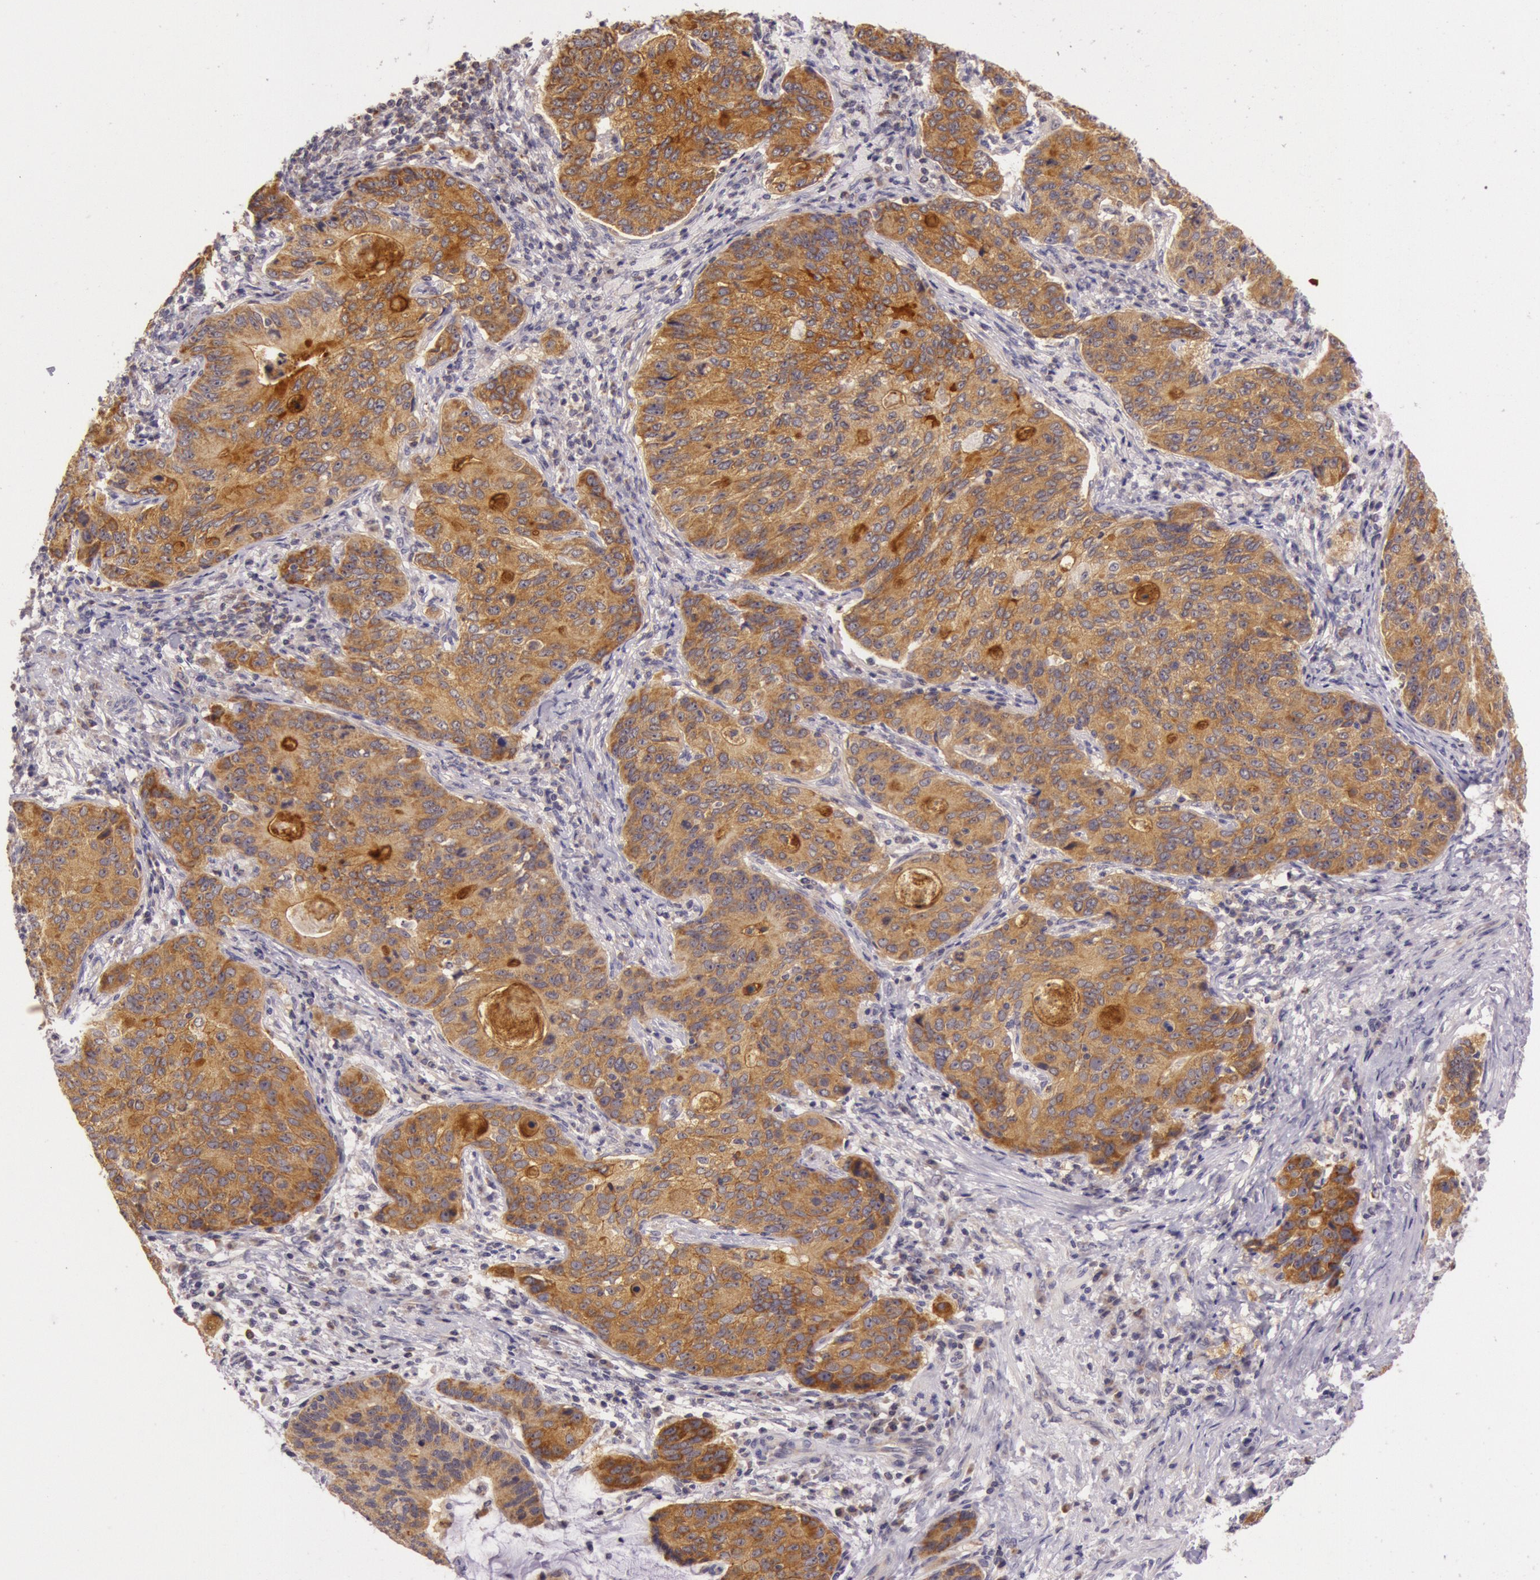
{"staining": {"intensity": "strong", "quantity": ">75%", "location": "cytoplasmic/membranous"}, "tissue": "stomach cancer", "cell_type": "Tumor cells", "image_type": "cancer", "snomed": [{"axis": "morphology", "description": "Adenocarcinoma, NOS"}, {"axis": "topography", "description": "Esophagus"}, {"axis": "topography", "description": "Stomach"}], "caption": "Tumor cells demonstrate high levels of strong cytoplasmic/membranous positivity in approximately >75% of cells in stomach adenocarcinoma. The staining is performed using DAB brown chromogen to label protein expression. The nuclei are counter-stained blue using hematoxylin.", "gene": "CDK16", "patient": {"sex": "male", "age": 74}}